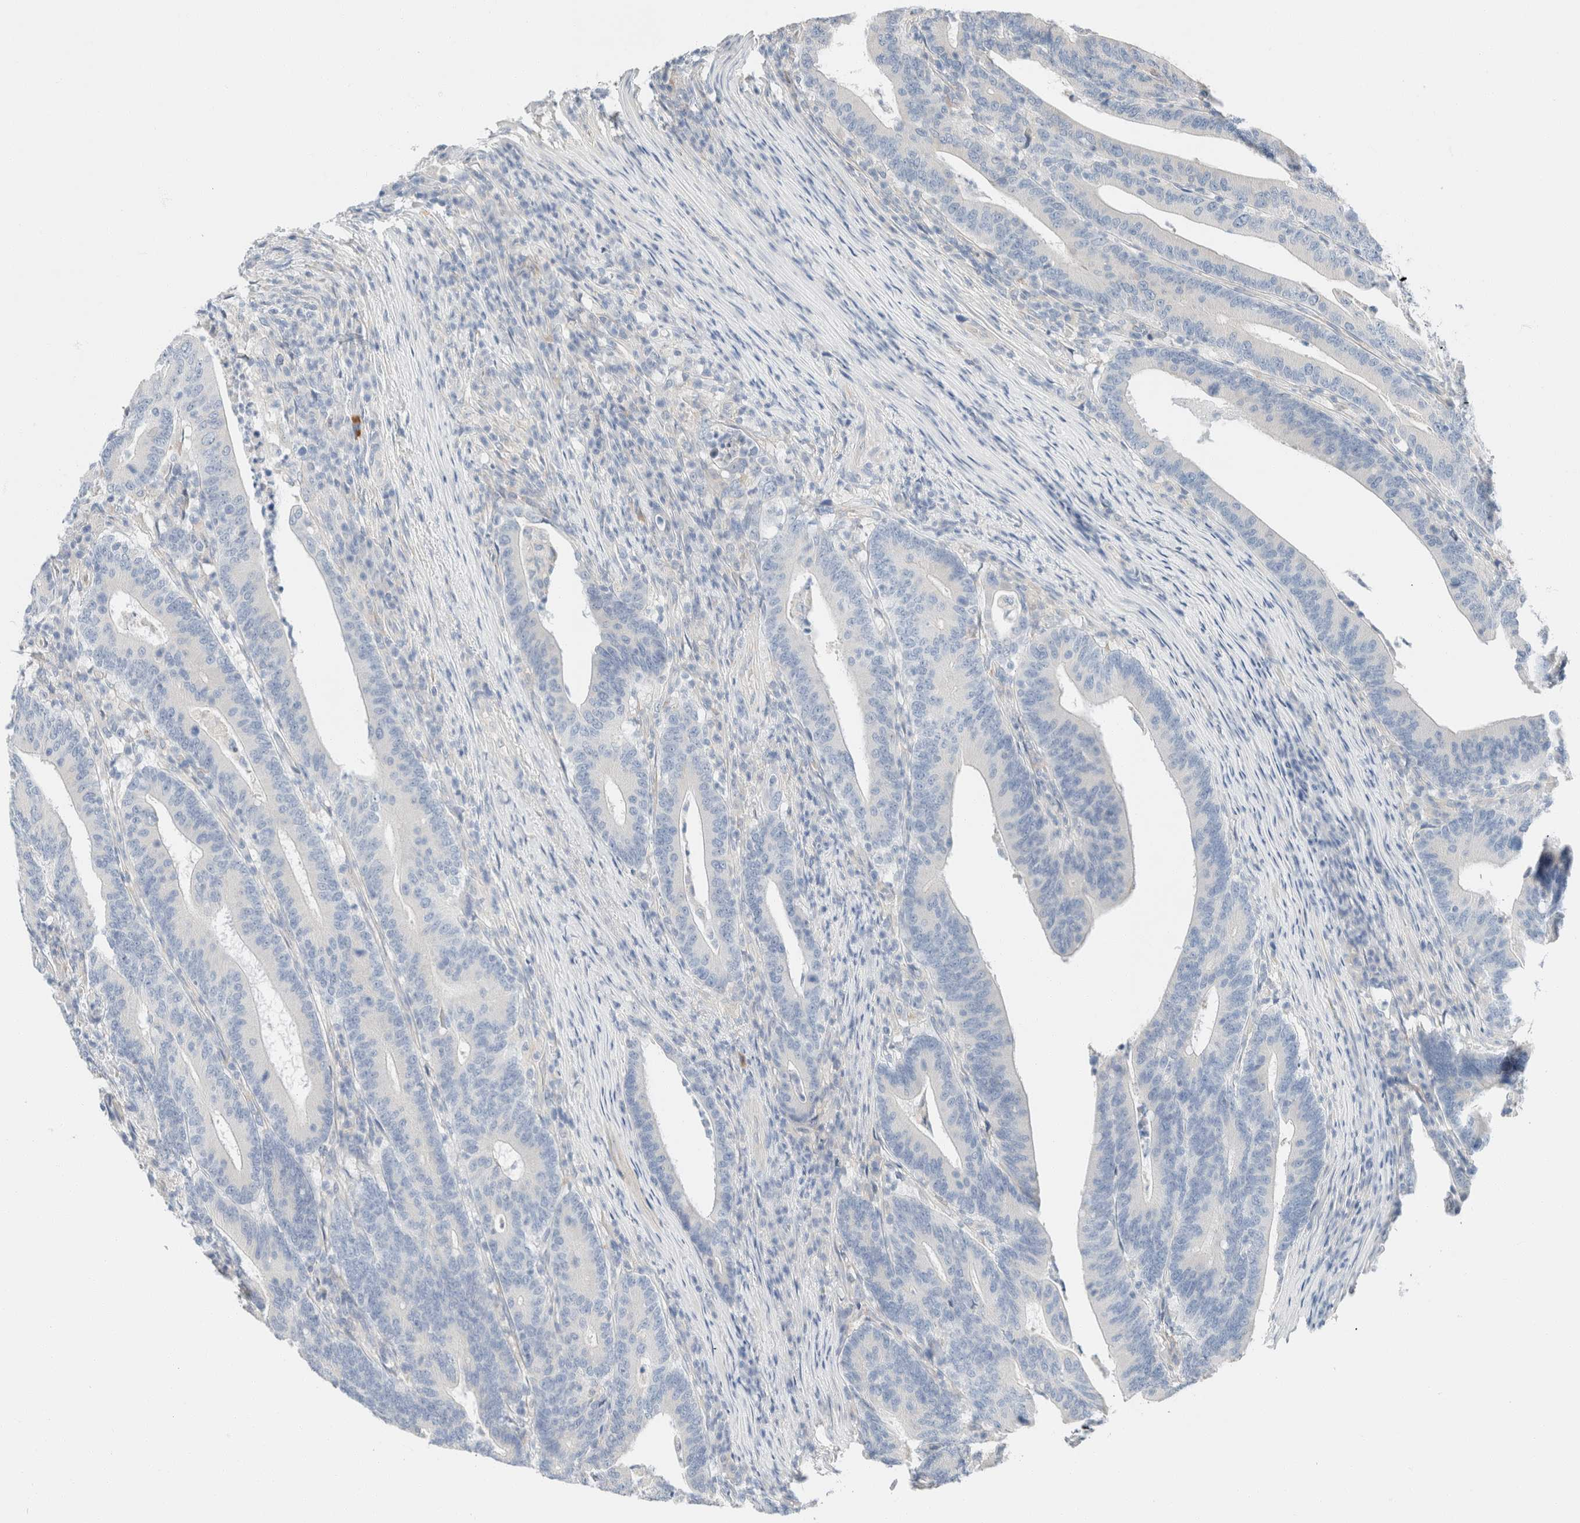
{"staining": {"intensity": "negative", "quantity": "none", "location": "none"}, "tissue": "colorectal cancer", "cell_type": "Tumor cells", "image_type": "cancer", "snomed": [{"axis": "morphology", "description": "Adenocarcinoma, NOS"}, {"axis": "topography", "description": "Colon"}], "caption": "Photomicrograph shows no significant protein positivity in tumor cells of colorectal adenocarcinoma.", "gene": "PCM1", "patient": {"sex": "female", "age": 66}}